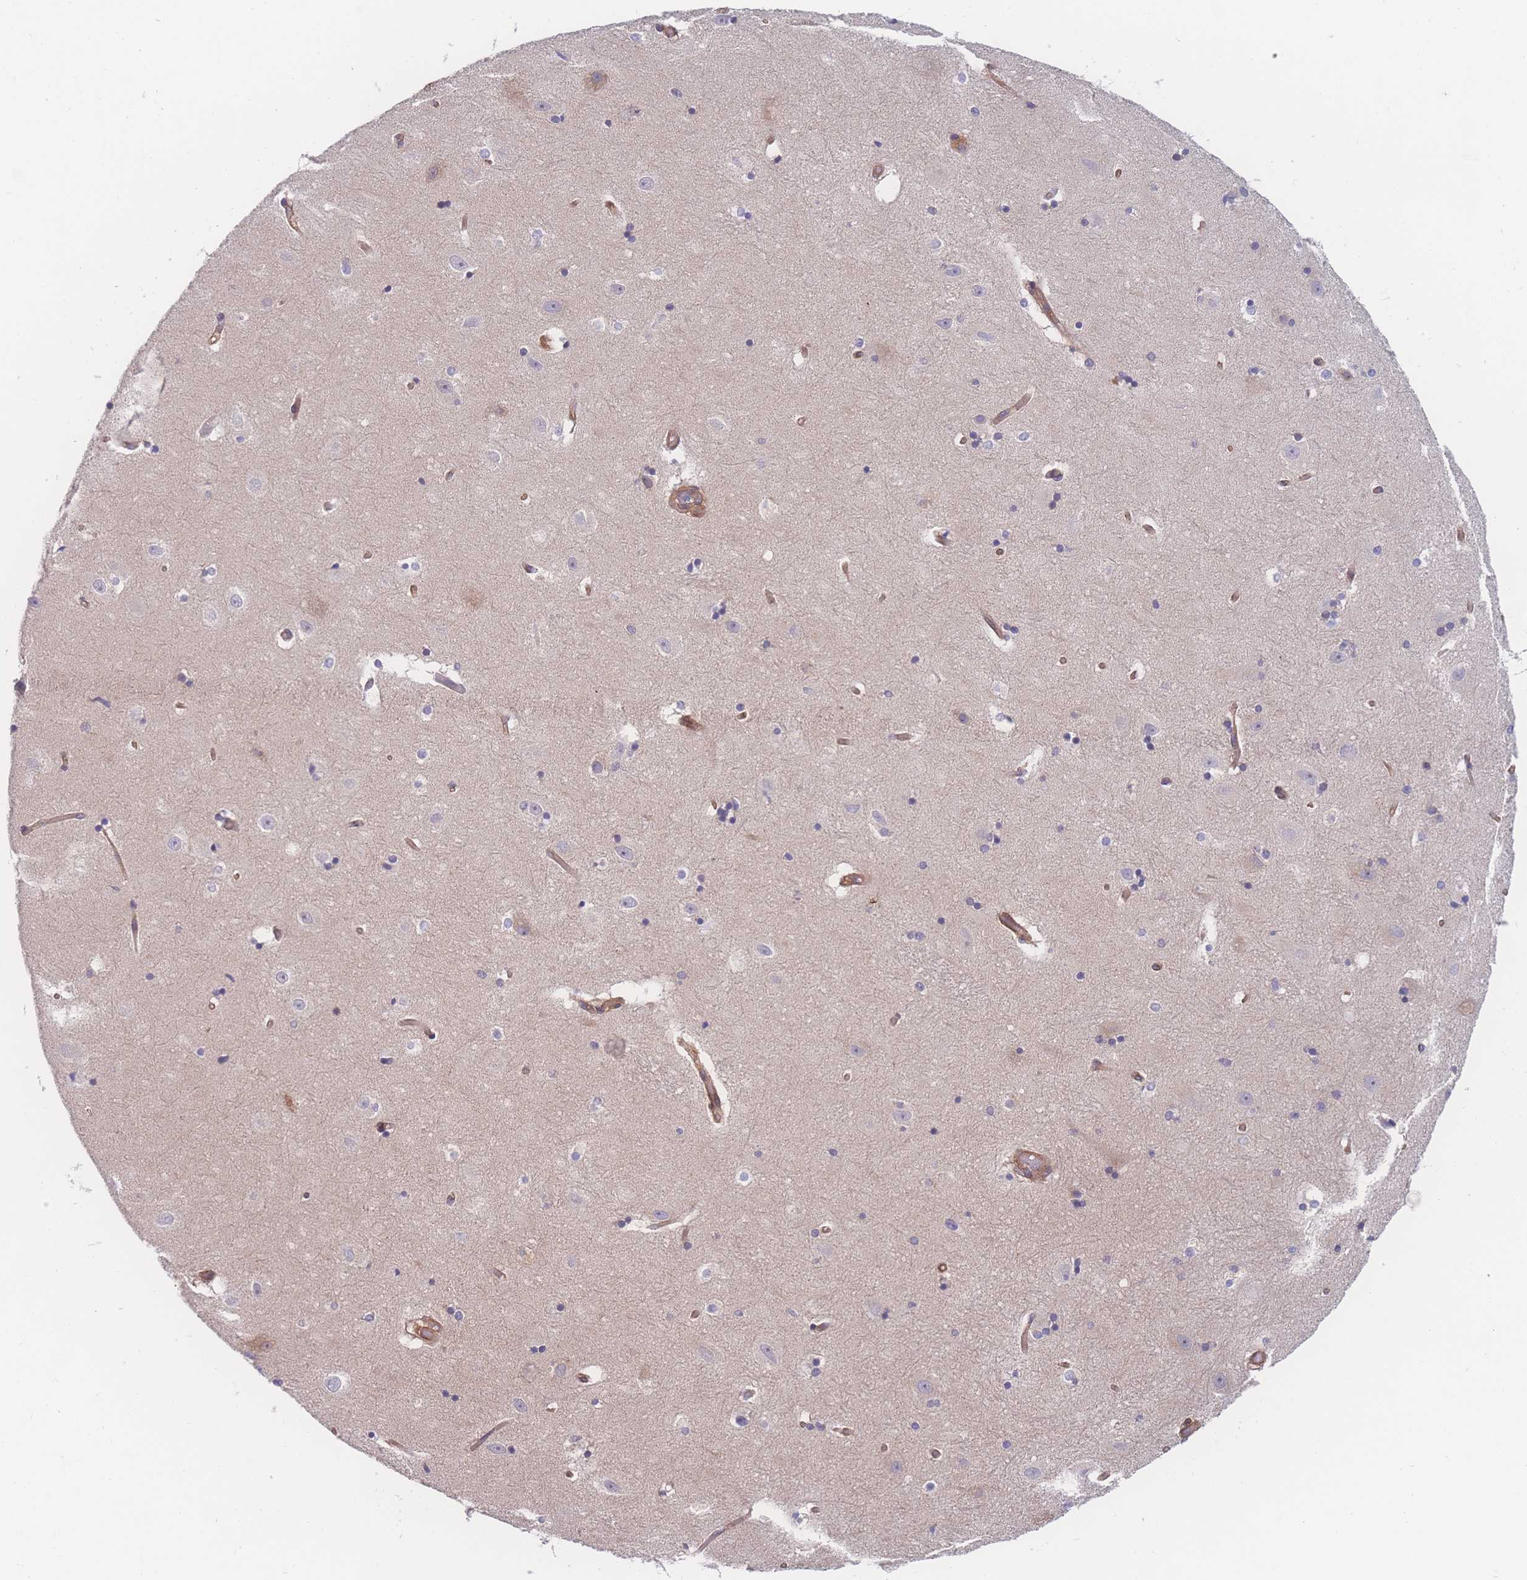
{"staining": {"intensity": "negative", "quantity": "none", "location": "none"}, "tissue": "hippocampus", "cell_type": "Glial cells", "image_type": "normal", "snomed": [{"axis": "morphology", "description": "Normal tissue, NOS"}, {"axis": "topography", "description": "Hippocampus"}], "caption": "Image shows no protein expression in glial cells of benign hippocampus.", "gene": "CFAP97", "patient": {"sex": "female", "age": 52}}